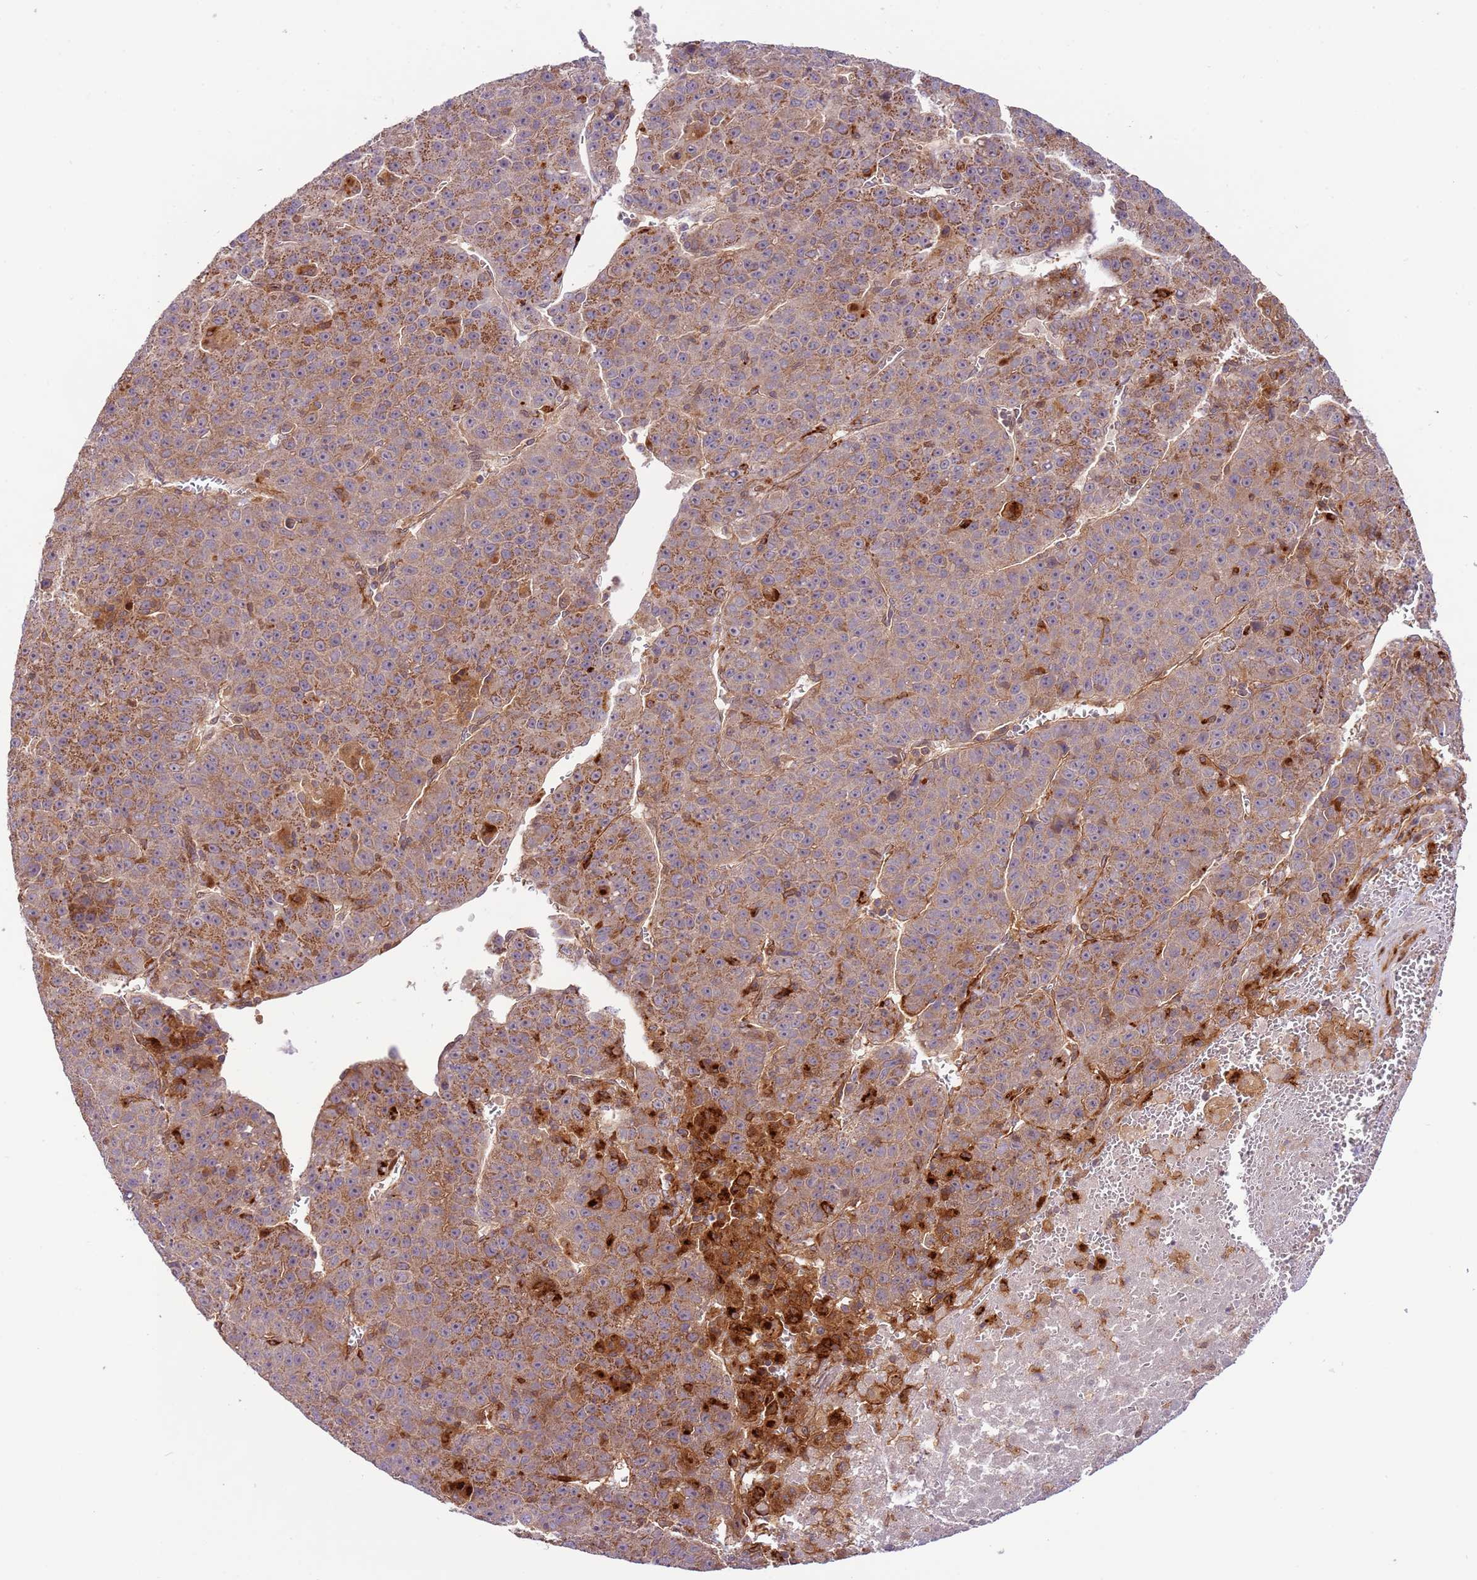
{"staining": {"intensity": "moderate", "quantity": ">75%", "location": "cytoplasmic/membranous"}, "tissue": "liver cancer", "cell_type": "Tumor cells", "image_type": "cancer", "snomed": [{"axis": "morphology", "description": "Carcinoma, Hepatocellular, NOS"}, {"axis": "topography", "description": "Liver"}], "caption": "Liver cancer (hepatocellular carcinoma) tissue shows moderate cytoplasmic/membranous positivity in about >75% of tumor cells, visualized by immunohistochemistry.", "gene": "ZNF624", "patient": {"sex": "female", "age": 53}}